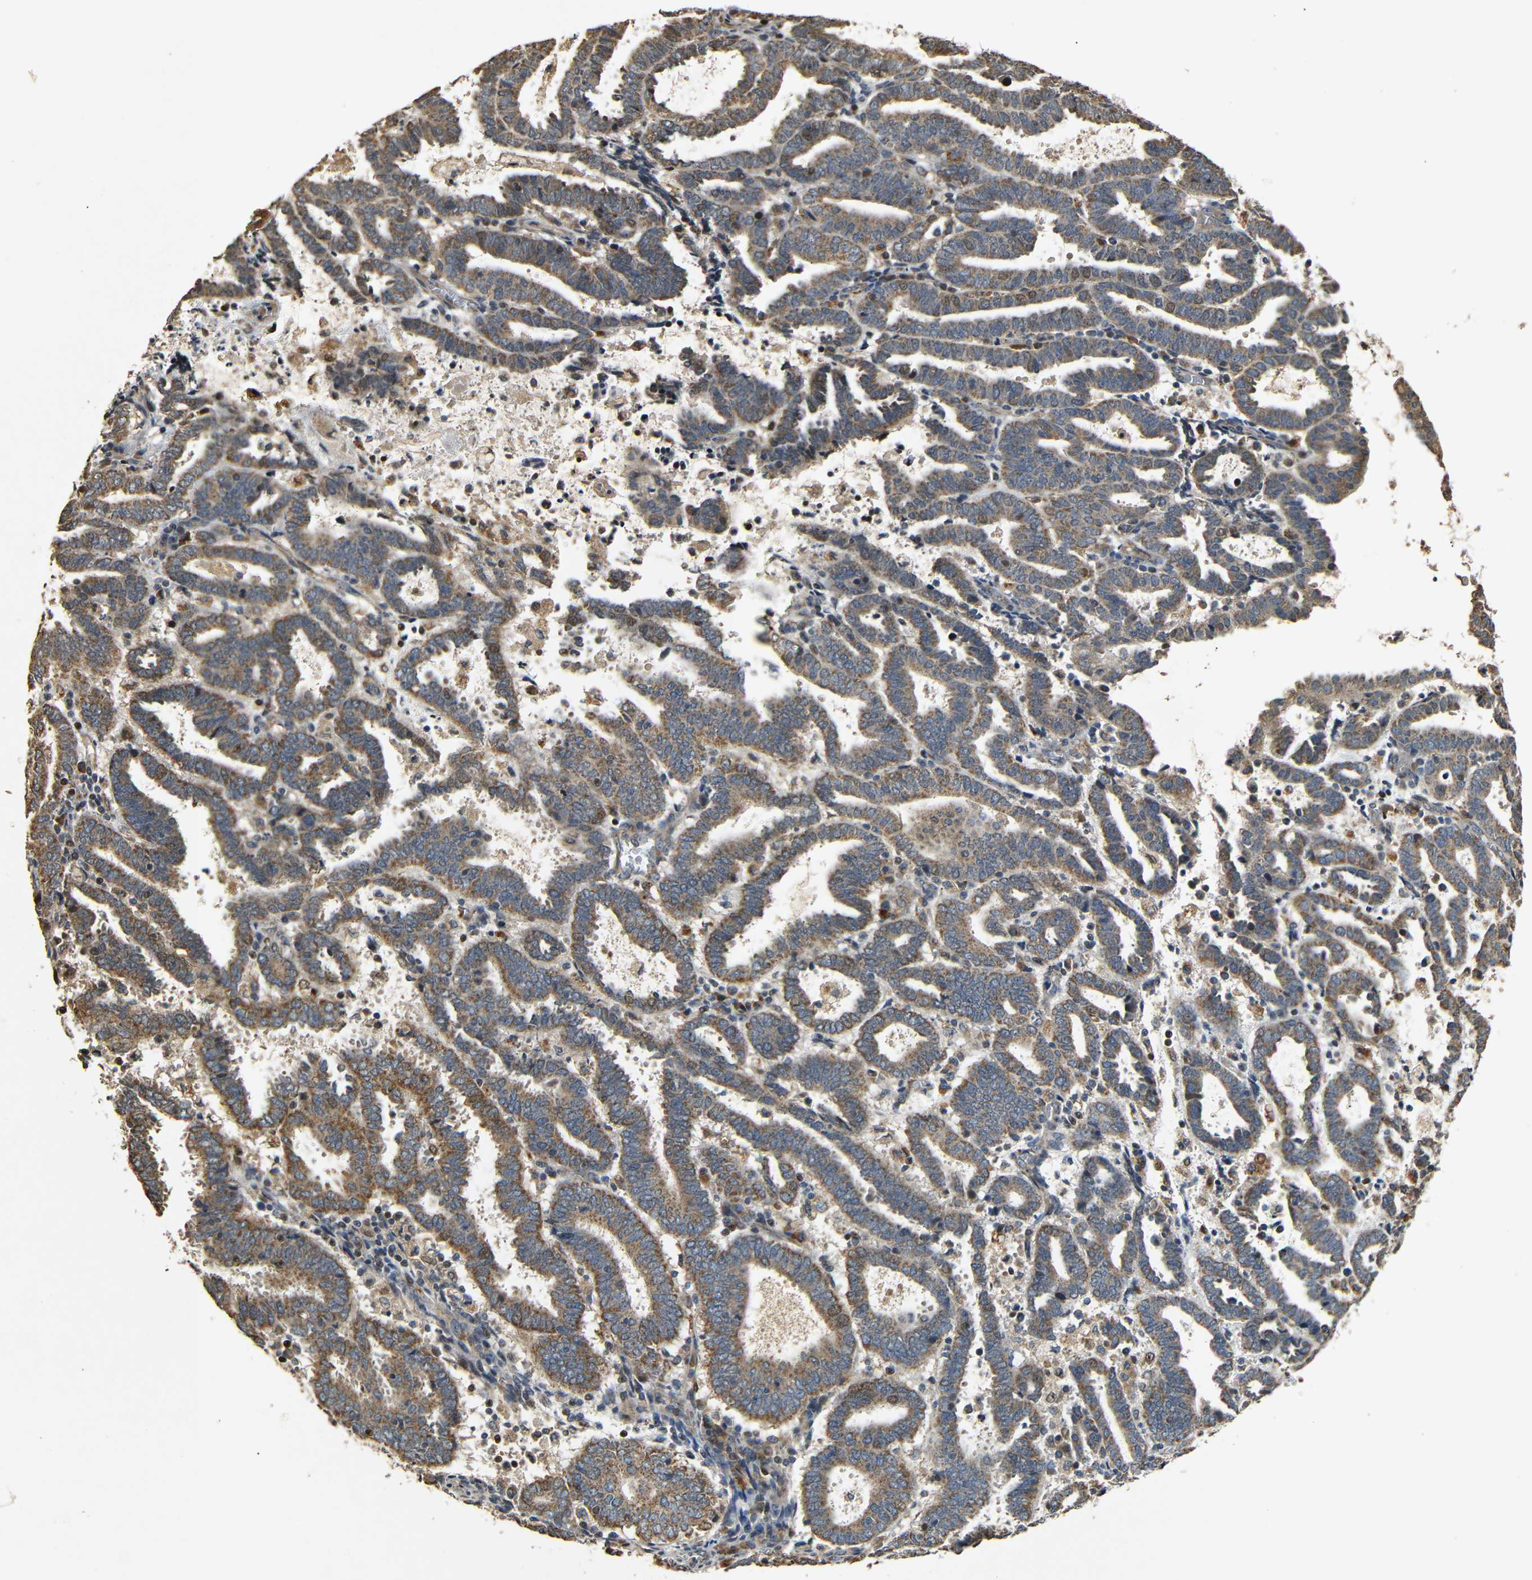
{"staining": {"intensity": "moderate", "quantity": ">75%", "location": "cytoplasmic/membranous"}, "tissue": "endometrial cancer", "cell_type": "Tumor cells", "image_type": "cancer", "snomed": [{"axis": "morphology", "description": "Adenocarcinoma, NOS"}, {"axis": "topography", "description": "Uterus"}], "caption": "Immunohistochemistry micrograph of human adenocarcinoma (endometrial) stained for a protein (brown), which demonstrates medium levels of moderate cytoplasmic/membranous expression in about >75% of tumor cells.", "gene": "KAZALD1", "patient": {"sex": "female", "age": 83}}